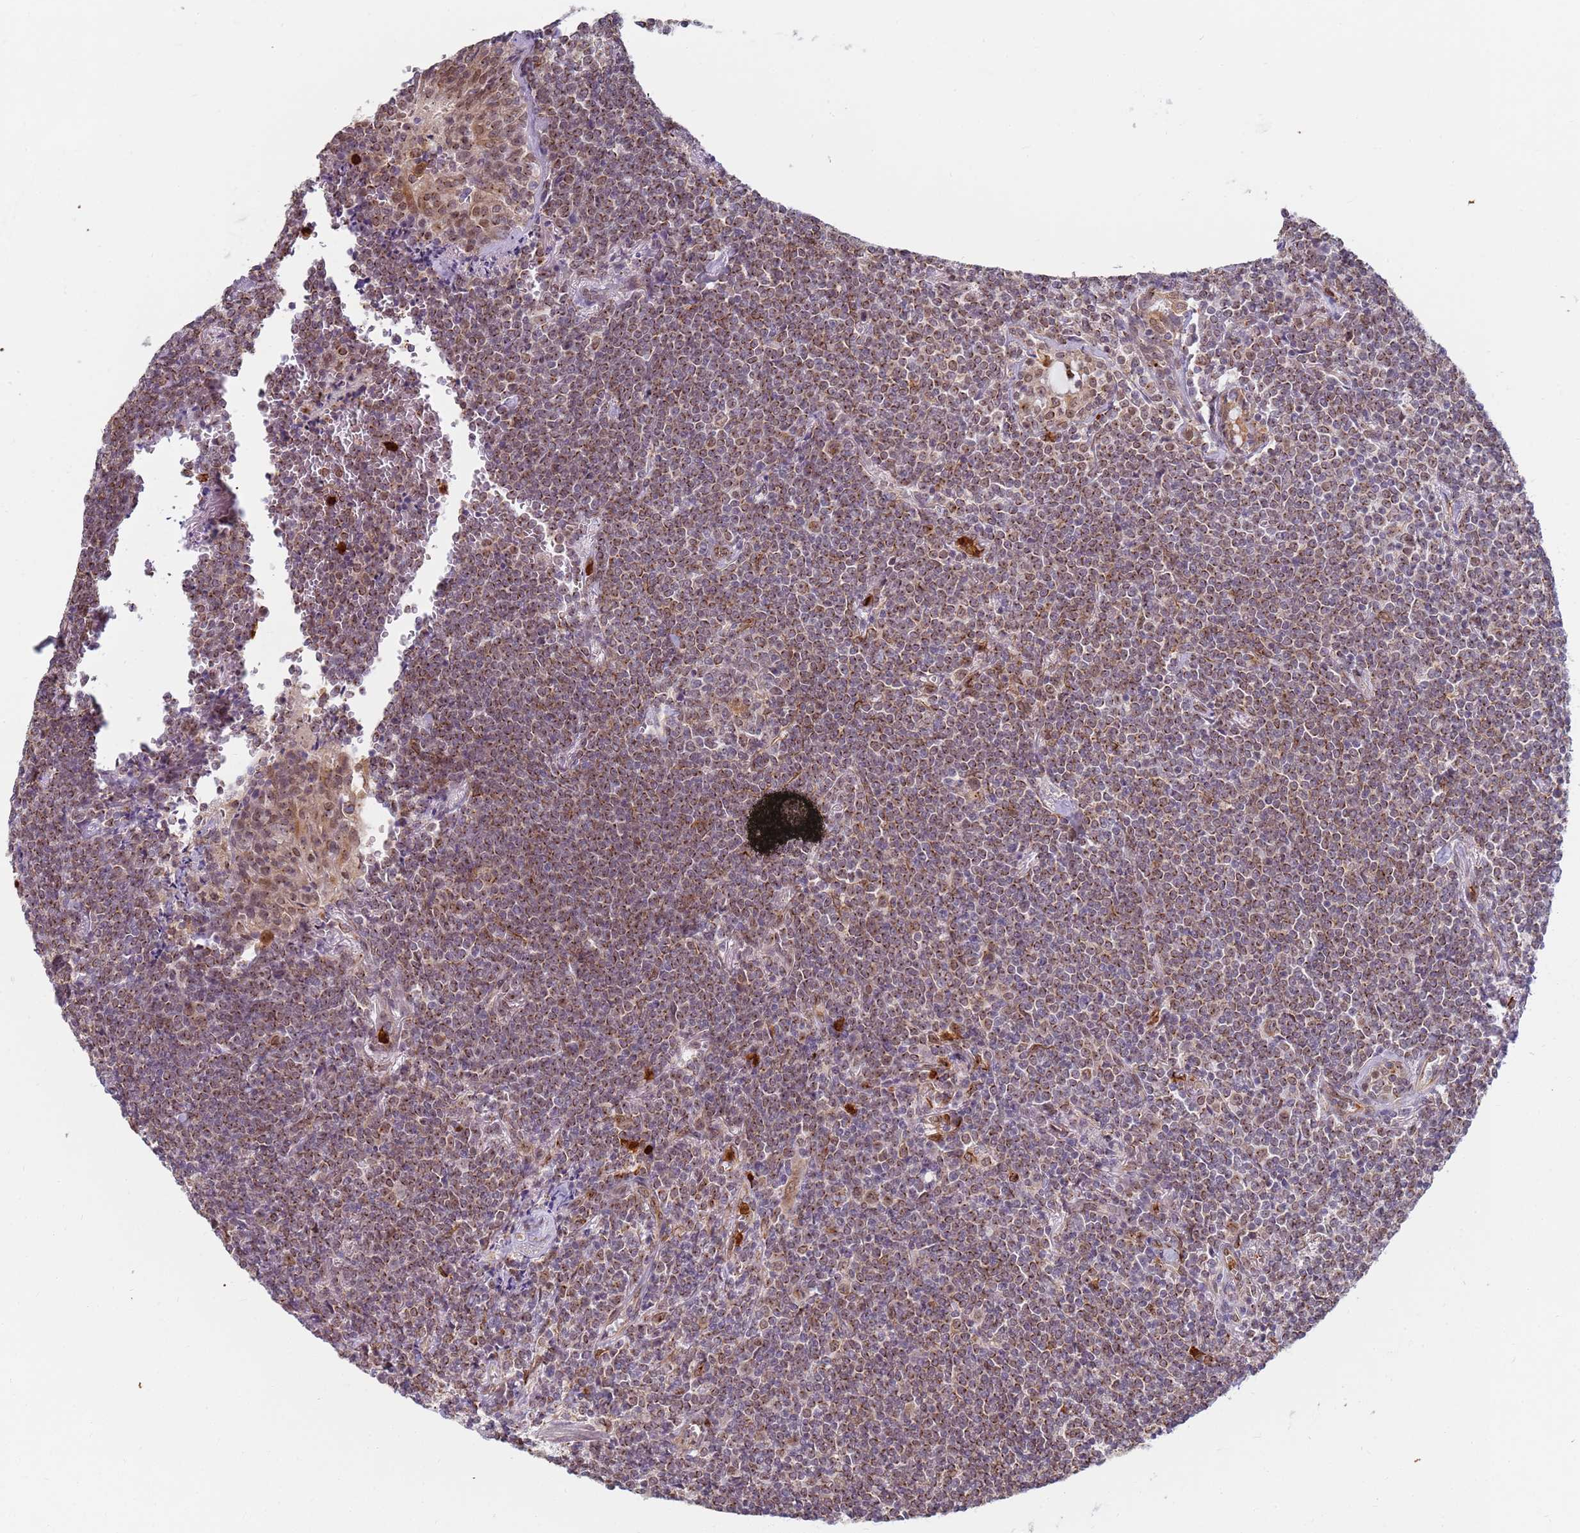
{"staining": {"intensity": "moderate", "quantity": ">75%", "location": "cytoplasmic/membranous"}, "tissue": "lymphoma", "cell_type": "Tumor cells", "image_type": "cancer", "snomed": [{"axis": "morphology", "description": "Malignant lymphoma, non-Hodgkin's type, Low grade"}, {"axis": "topography", "description": "Lung"}], "caption": "Lymphoma was stained to show a protein in brown. There is medium levels of moderate cytoplasmic/membranous expression in about >75% of tumor cells. The protein is stained brown, and the nuclei are stained in blue (DAB IHC with brightfield microscopy, high magnification).", "gene": "CEP170", "patient": {"sex": "female", "age": 71}}